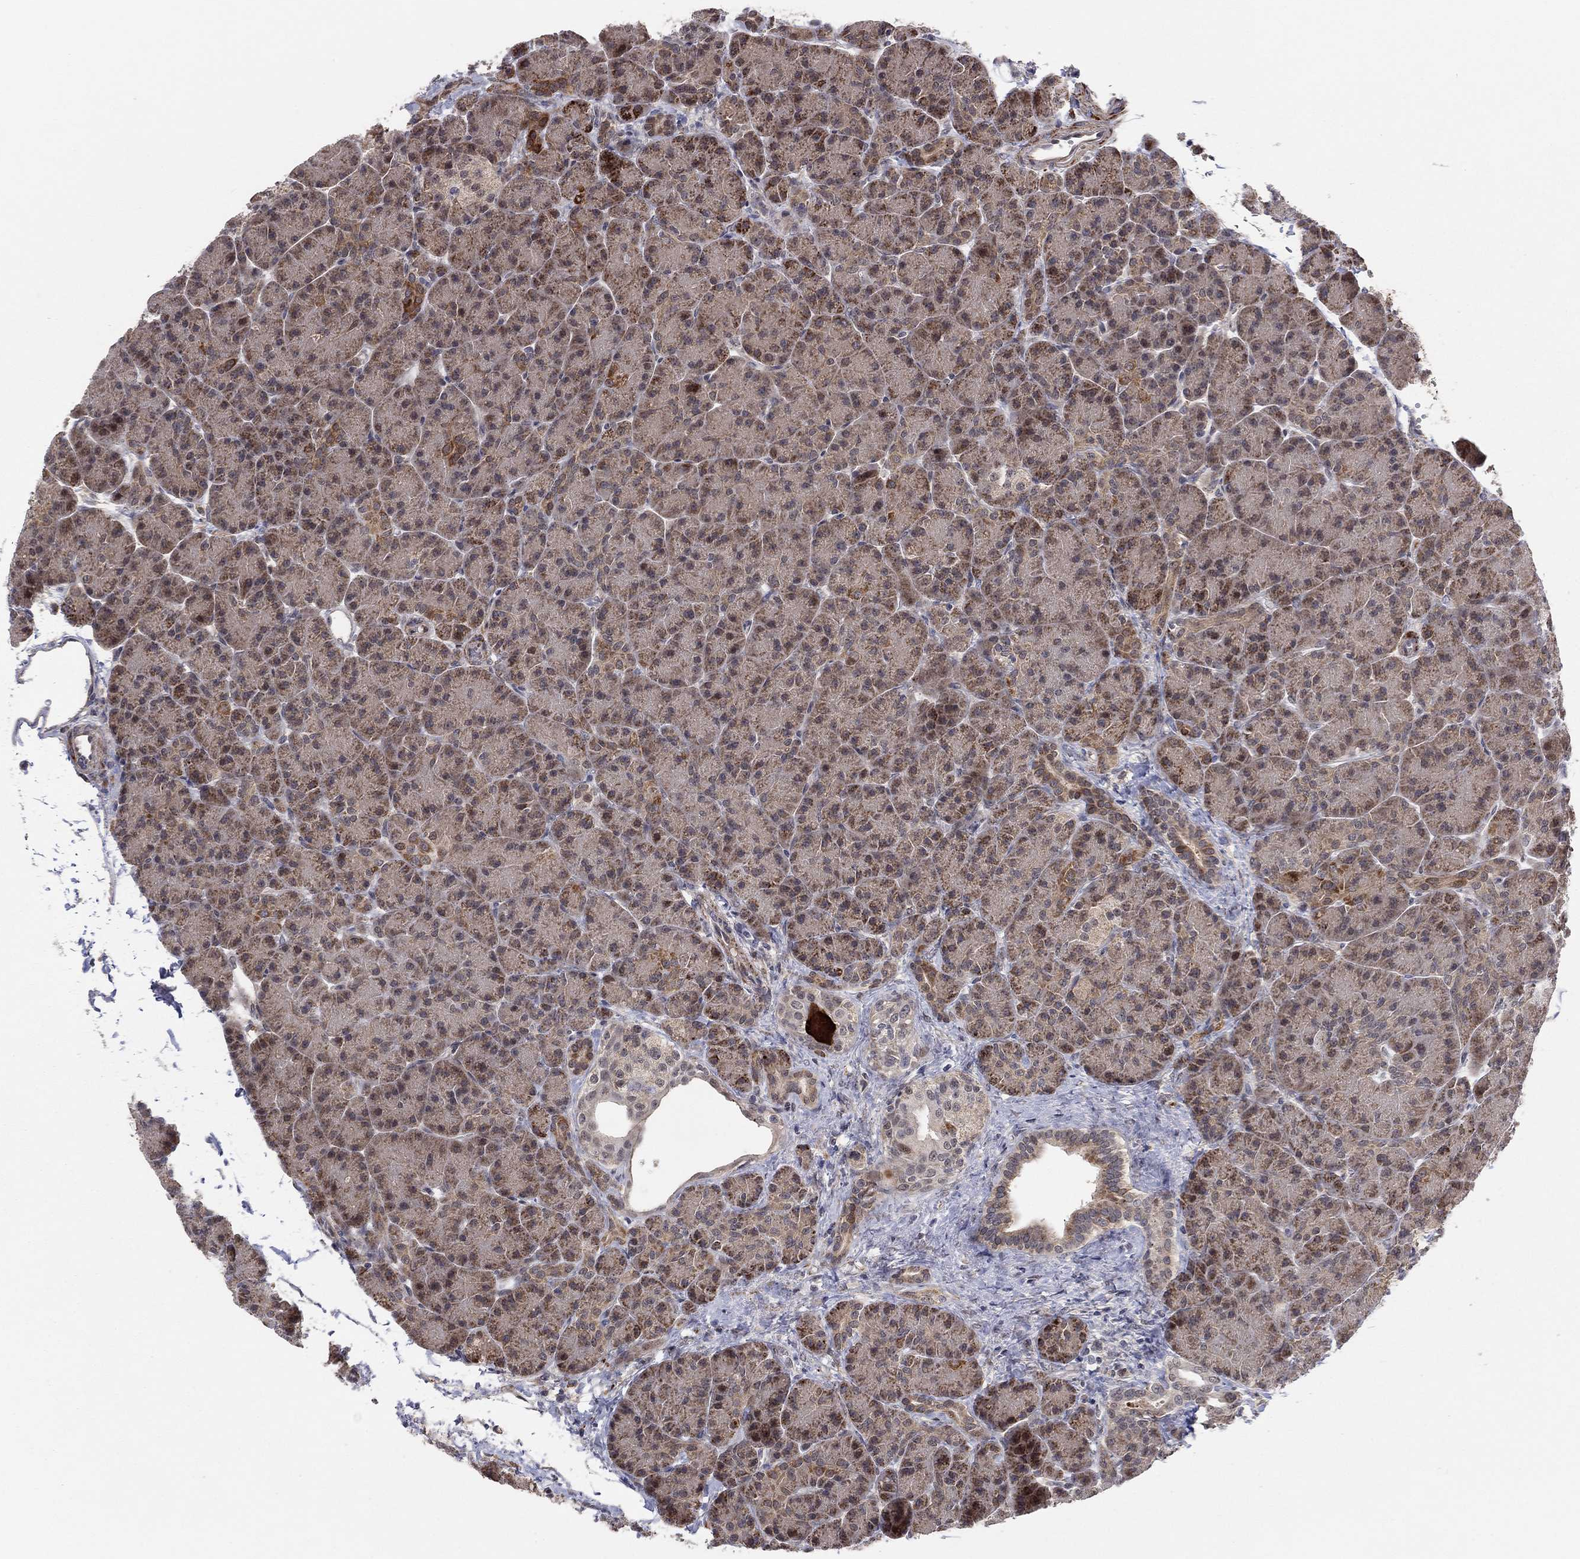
{"staining": {"intensity": "moderate", "quantity": ">75%", "location": "cytoplasmic/membranous"}, "tissue": "pancreas", "cell_type": "Exocrine glandular cells", "image_type": "normal", "snomed": [{"axis": "morphology", "description": "Normal tissue, NOS"}, {"axis": "topography", "description": "Pancreas"}], "caption": "High-magnification brightfield microscopy of normal pancreas stained with DAB (brown) and counterstained with hematoxylin (blue). exocrine glandular cells exhibit moderate cytoplasmic/membranous staining is identified in about>75% of cells. The staining is performed using DAB (3,3'-diaminobenzidine) brown chromogen to label protein expression. The nuclei are counter-stained blue using hematoxylin.", "gene": "ZNF395", "patient": {"sex": "female", "age": 63}}